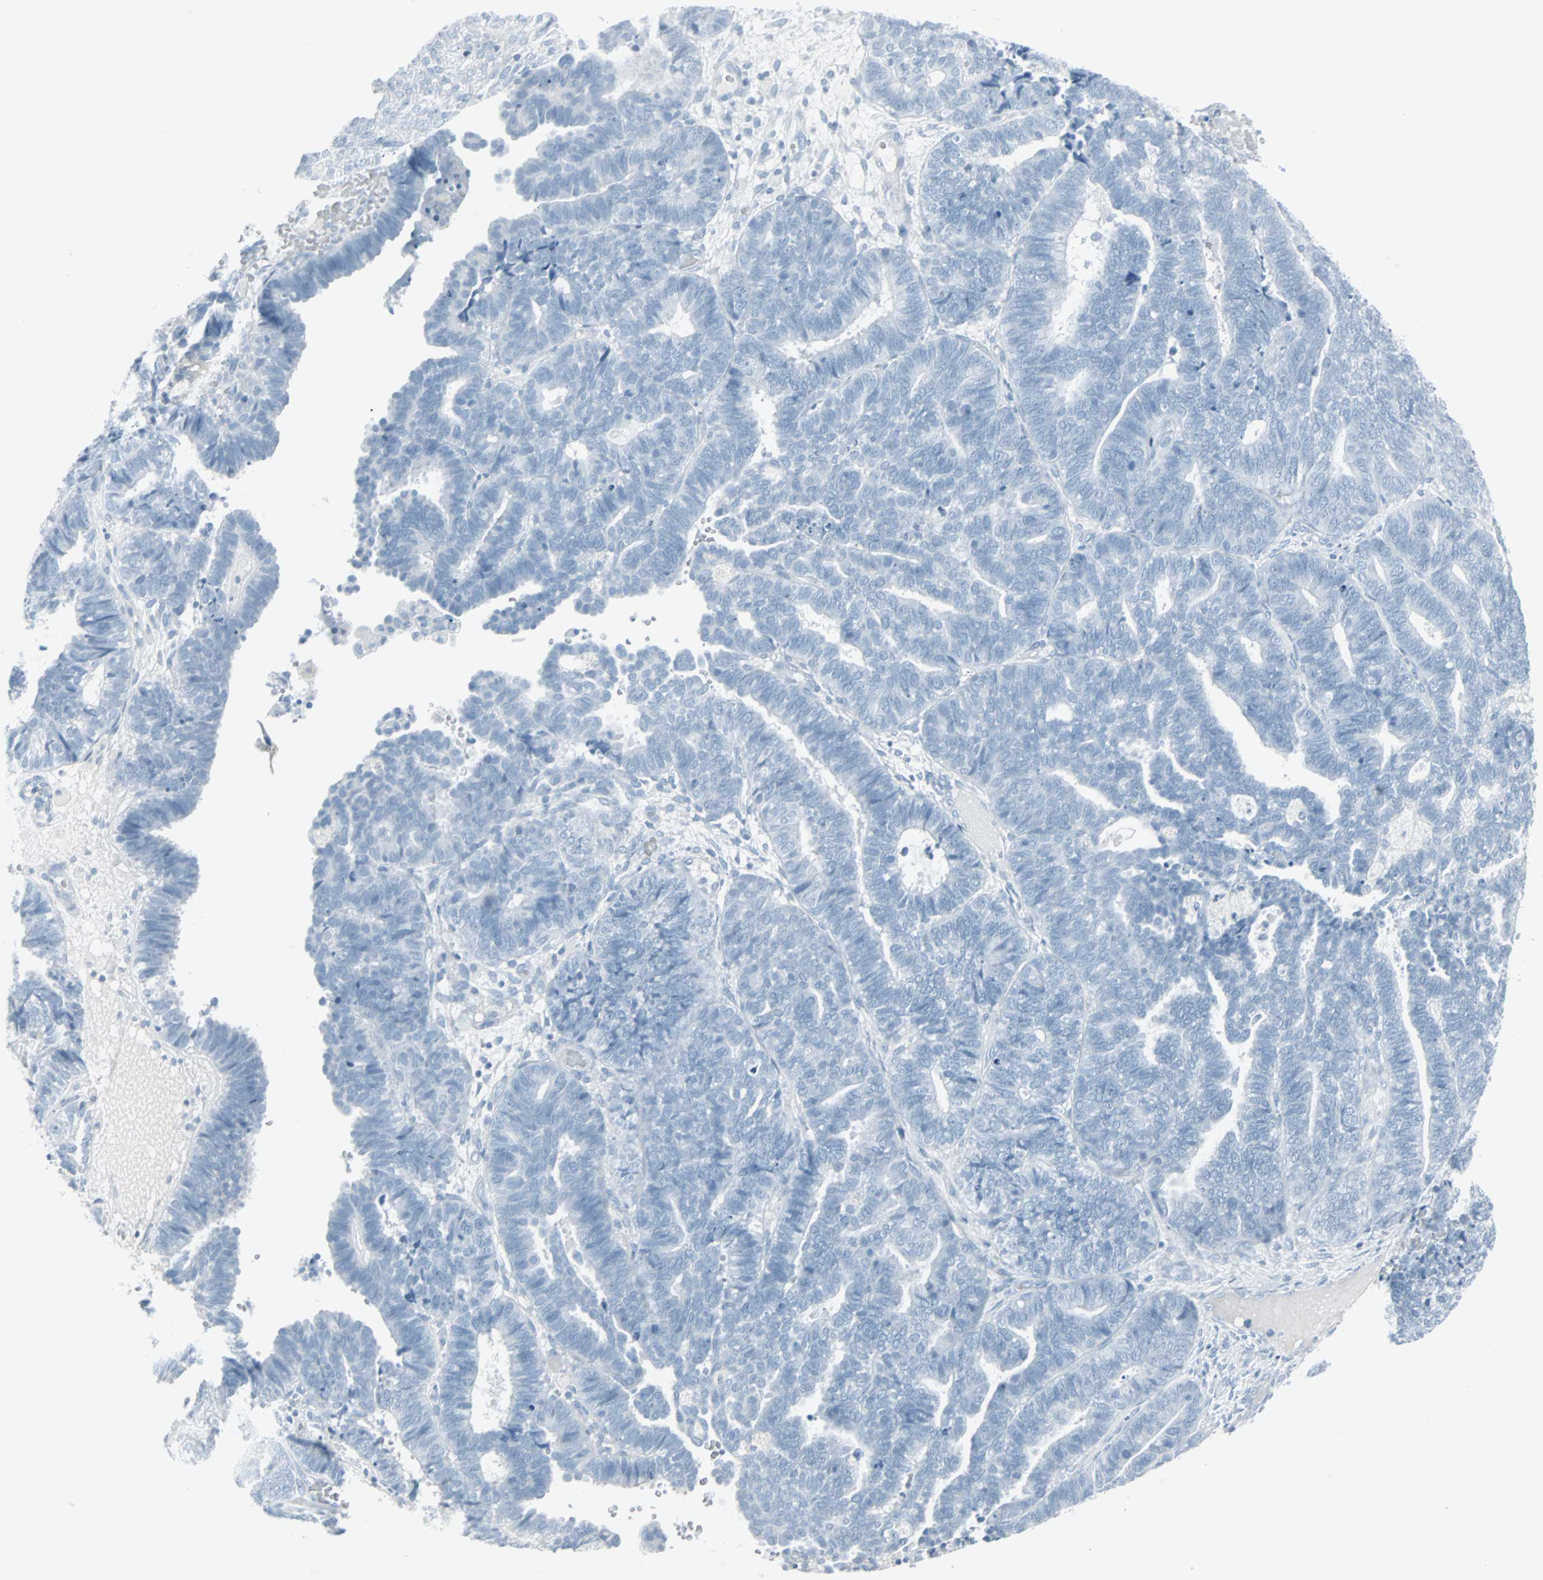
{"staining": {"intensity": "negative", "quantity": "none", "location": "none"}, "tissue": "endometrial cancer", "cell_type": "Tumor cells", "image_type": "cancer", "snomed": [{"axis": "morphology", "description": "Adenocarcinoma, NOS"}, {"axis": "topography", "description": "Endometrium"}], "caption": "Adenocarcinoma (endometrial) was stained to show a protein in brown. There is no significant expression in tumor cells.", "gene": "LANCL3", "patient": {"sex": "female", "age": 70}}